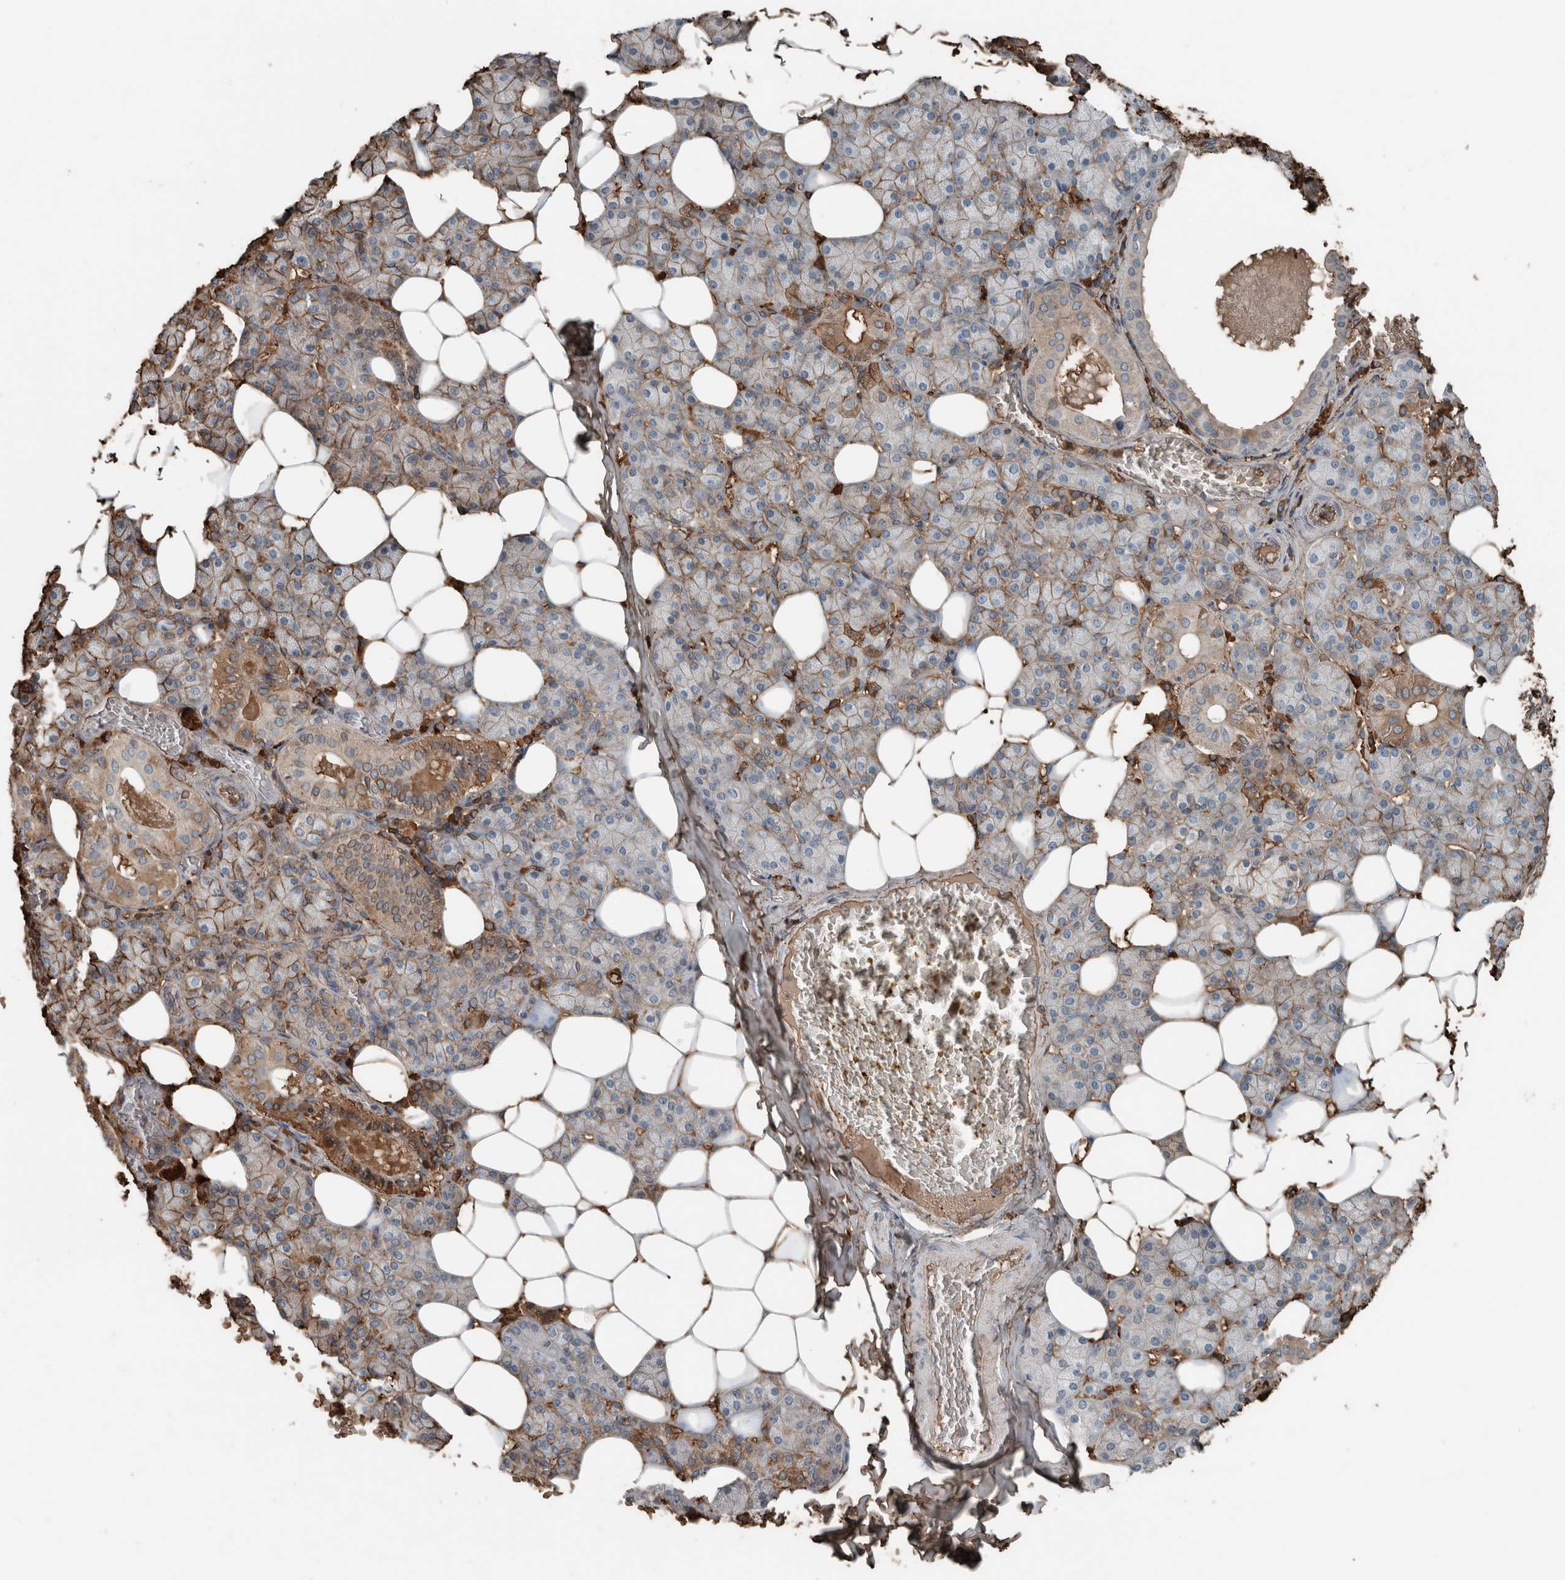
{"staining": {"intensity": "moderate", "quantity": "25%-75%", "location": "cytoplasmic/membranous"}, "tissue": "salivary gland", "cell_type": "Glandular cells", "image_type": "normal", "snomed": [{"axis": "morphology", "description": "Normal tissue, NOS"}, {"axis": "topography", "description": "Salivary gland"}], "caption": "This photomicrograph exhibits immunohistochemistry staining of unremarkable salivary gland, with medium moderate cytoplasmic/membranous expression in approximately 25%-75% of glandular cells.", "gene": "USP34", "patient": {"sex": "female", "age": 33}}